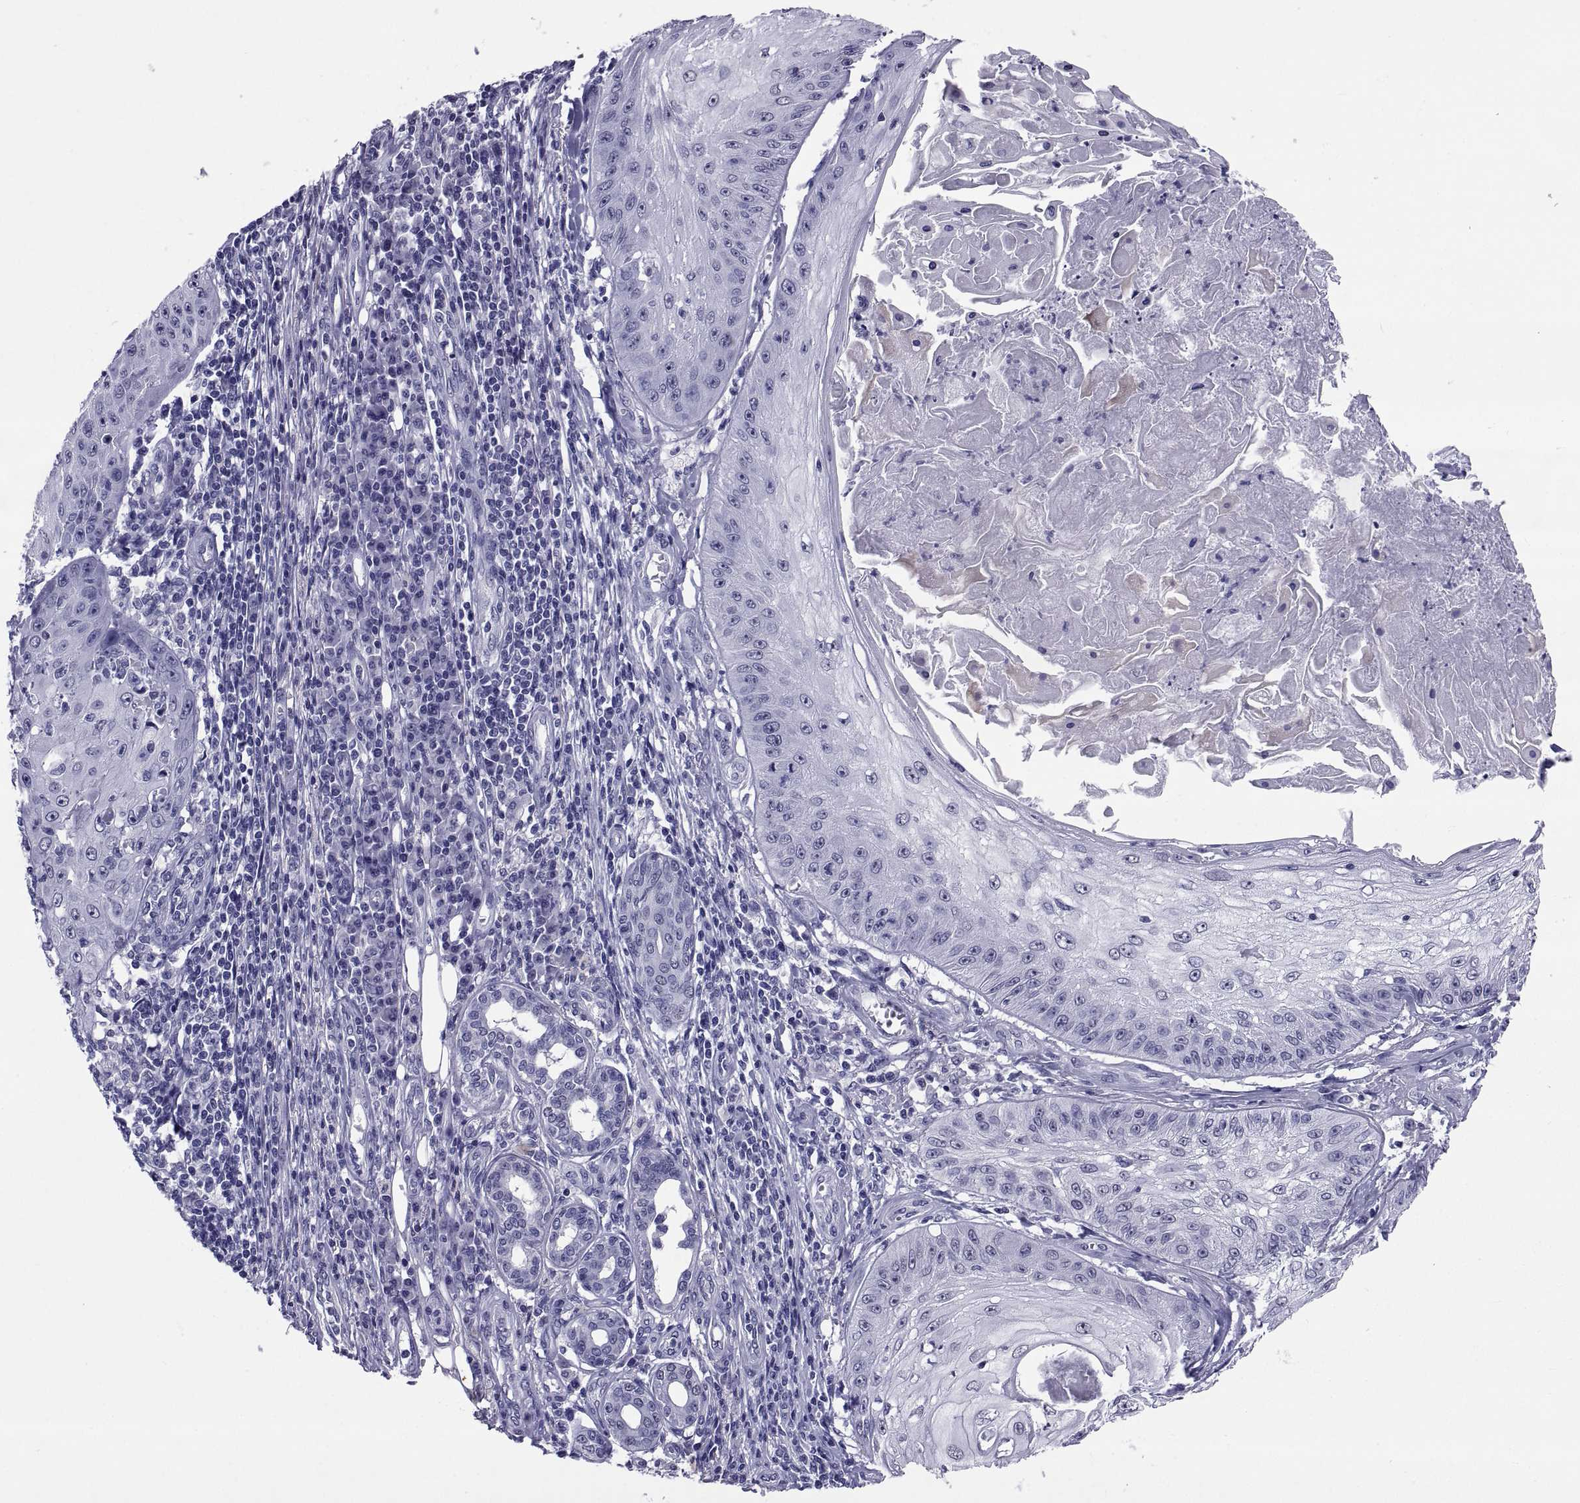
{"staining": {"intensity": "negative", "quantity": "none", "location": "none"}, "tissue": "skin cancer", "cell_type": "Tumor cells", "image_type": "cancer", "snomed": [{"axis": "morphology", "description": "Squamous cell carcinoma, NOS"}, {"axis": "topography", "description": "Skin"}], "caption": "Protein analysis of skin squamous cell carcinoma displays no significant positivity in tumor cells. (Immunohistochemistry (ihc), brightfield microscopy, high magnification).", "gene": "TGFBR3L", "patient": {"sex": "male", "age": 70}}